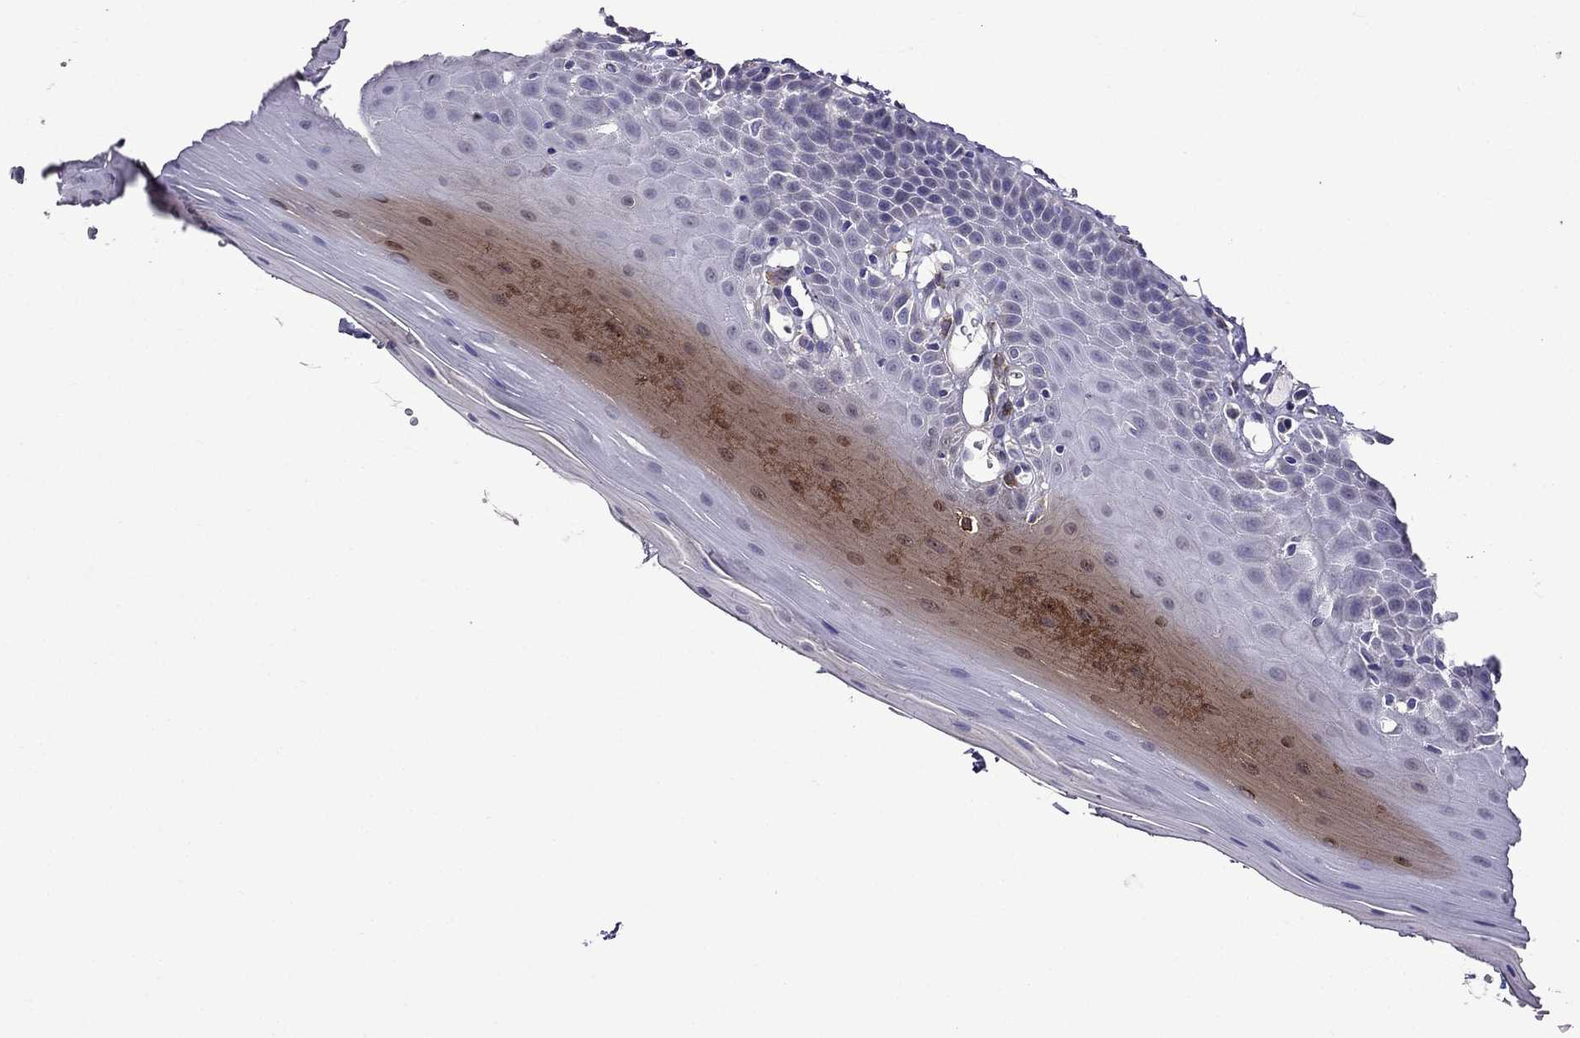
{"staining": {"intensity": "negative", "quantity": "none", "location": "none"}, "tissue": "oral mucosa", "cell_type": "Squamous epithelial cells", "image_type": "normal", "snomed": [{"axis": "morphology", "description": "Normal tissue, NOS"}, {"axis": "topography", "description": "Oral tissue"}], "caption": "Image shows no protein expression in squamous epithelial cells of benign oral mucosa.", "gene": "AK5", "patient": {"sex": "male", "age": 81}}